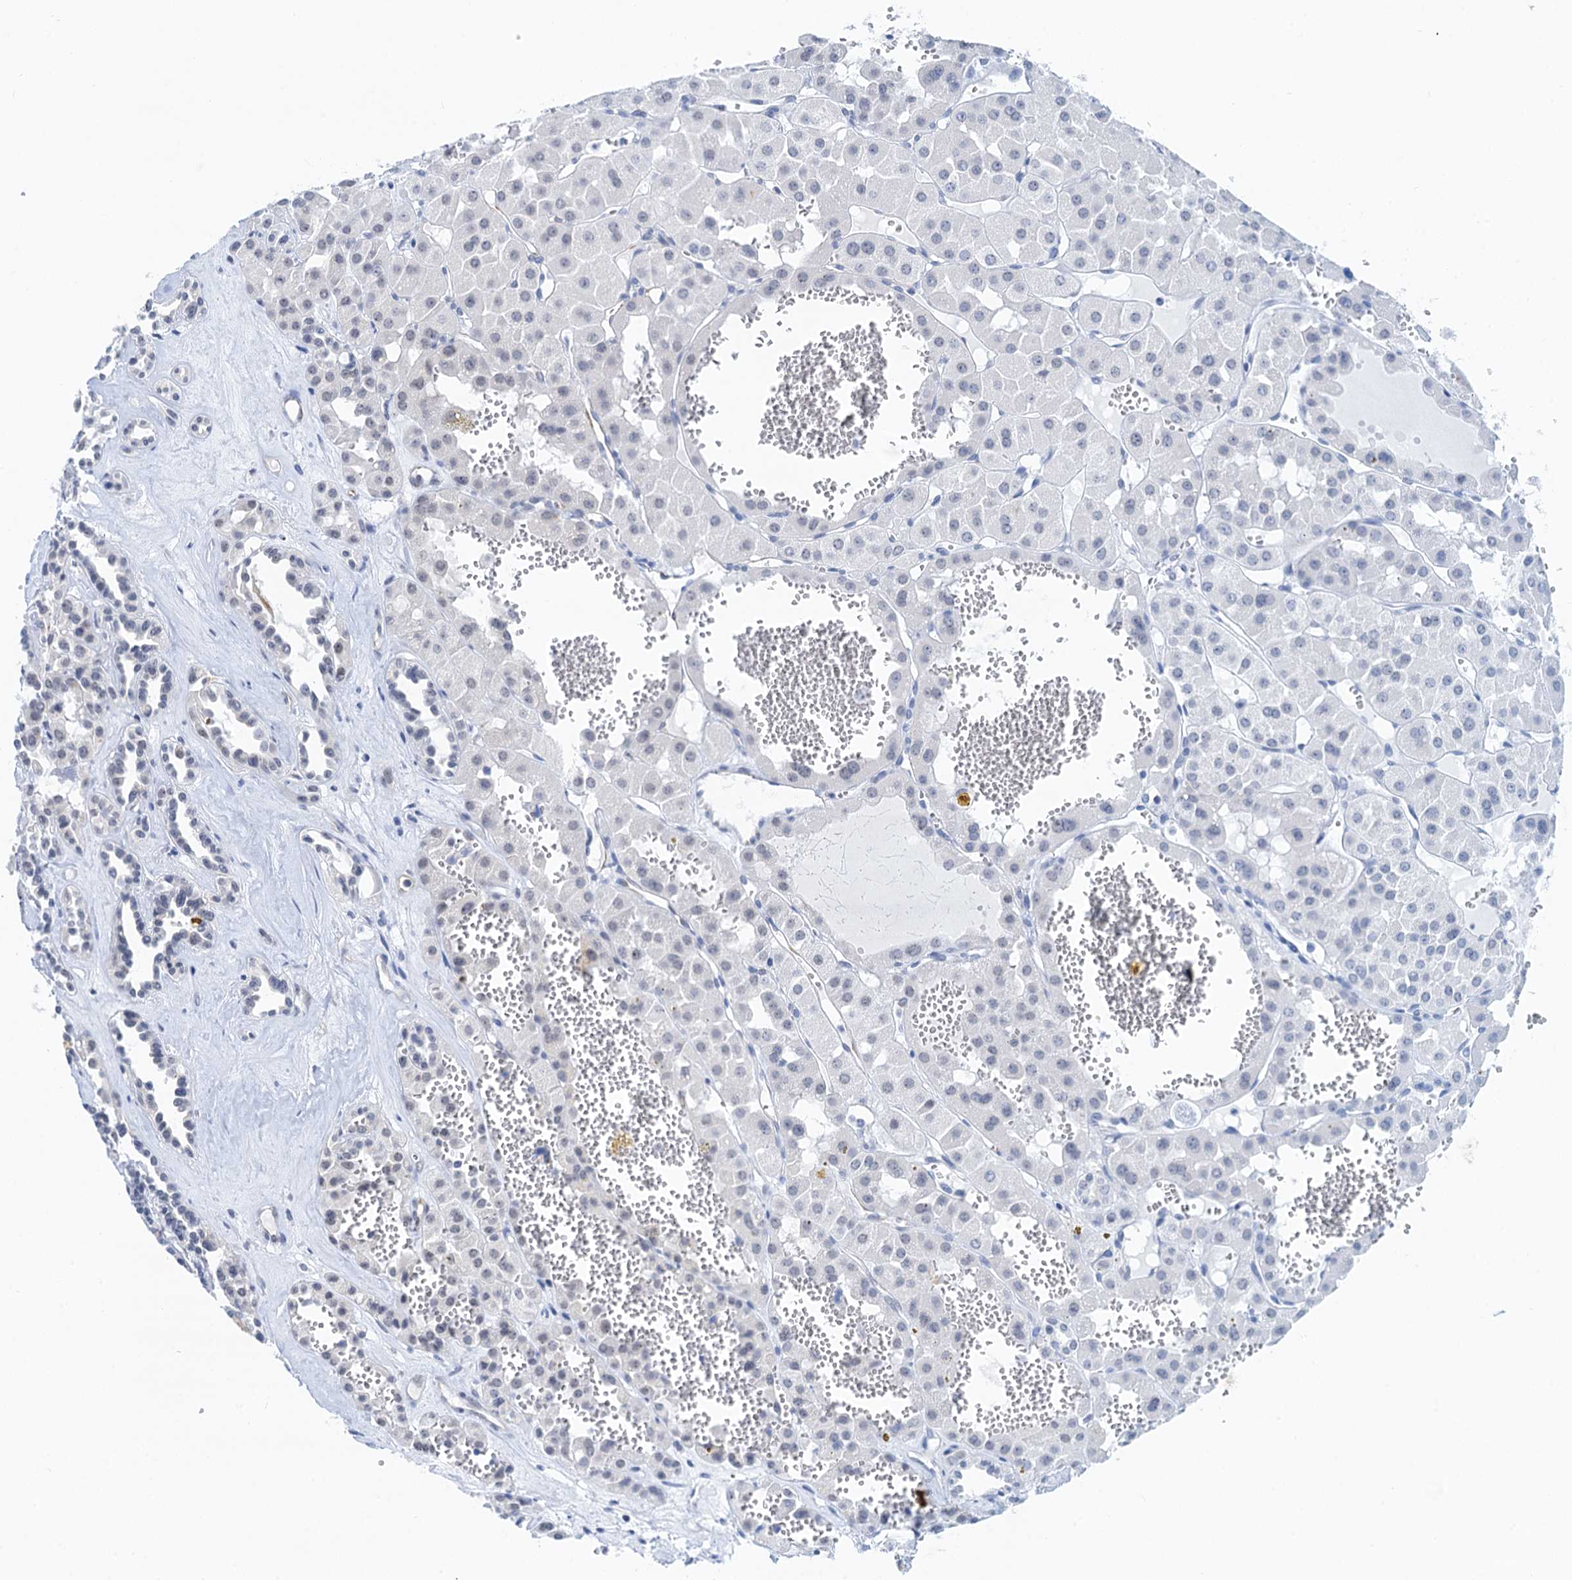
{"staining": {"intensity": "weak", "quantity": "25%-75%", "location": "nuclear"}, "tissue": "renal cancer", "cell_type": "Tumor cells", "image_type": "cancer", "snomed": [{"axis": "morphology", "description": "Carcinoma, NOS"}, {"axis": "topography", "description": "Kidney"}], "caption": "Brown immunohistochemical staining in renal carcinoma displays weak nuclear staining in about 25%-75% of tumor cells.", "gene": "TMA16", "patient": {"sex": "female", "age": 75}}